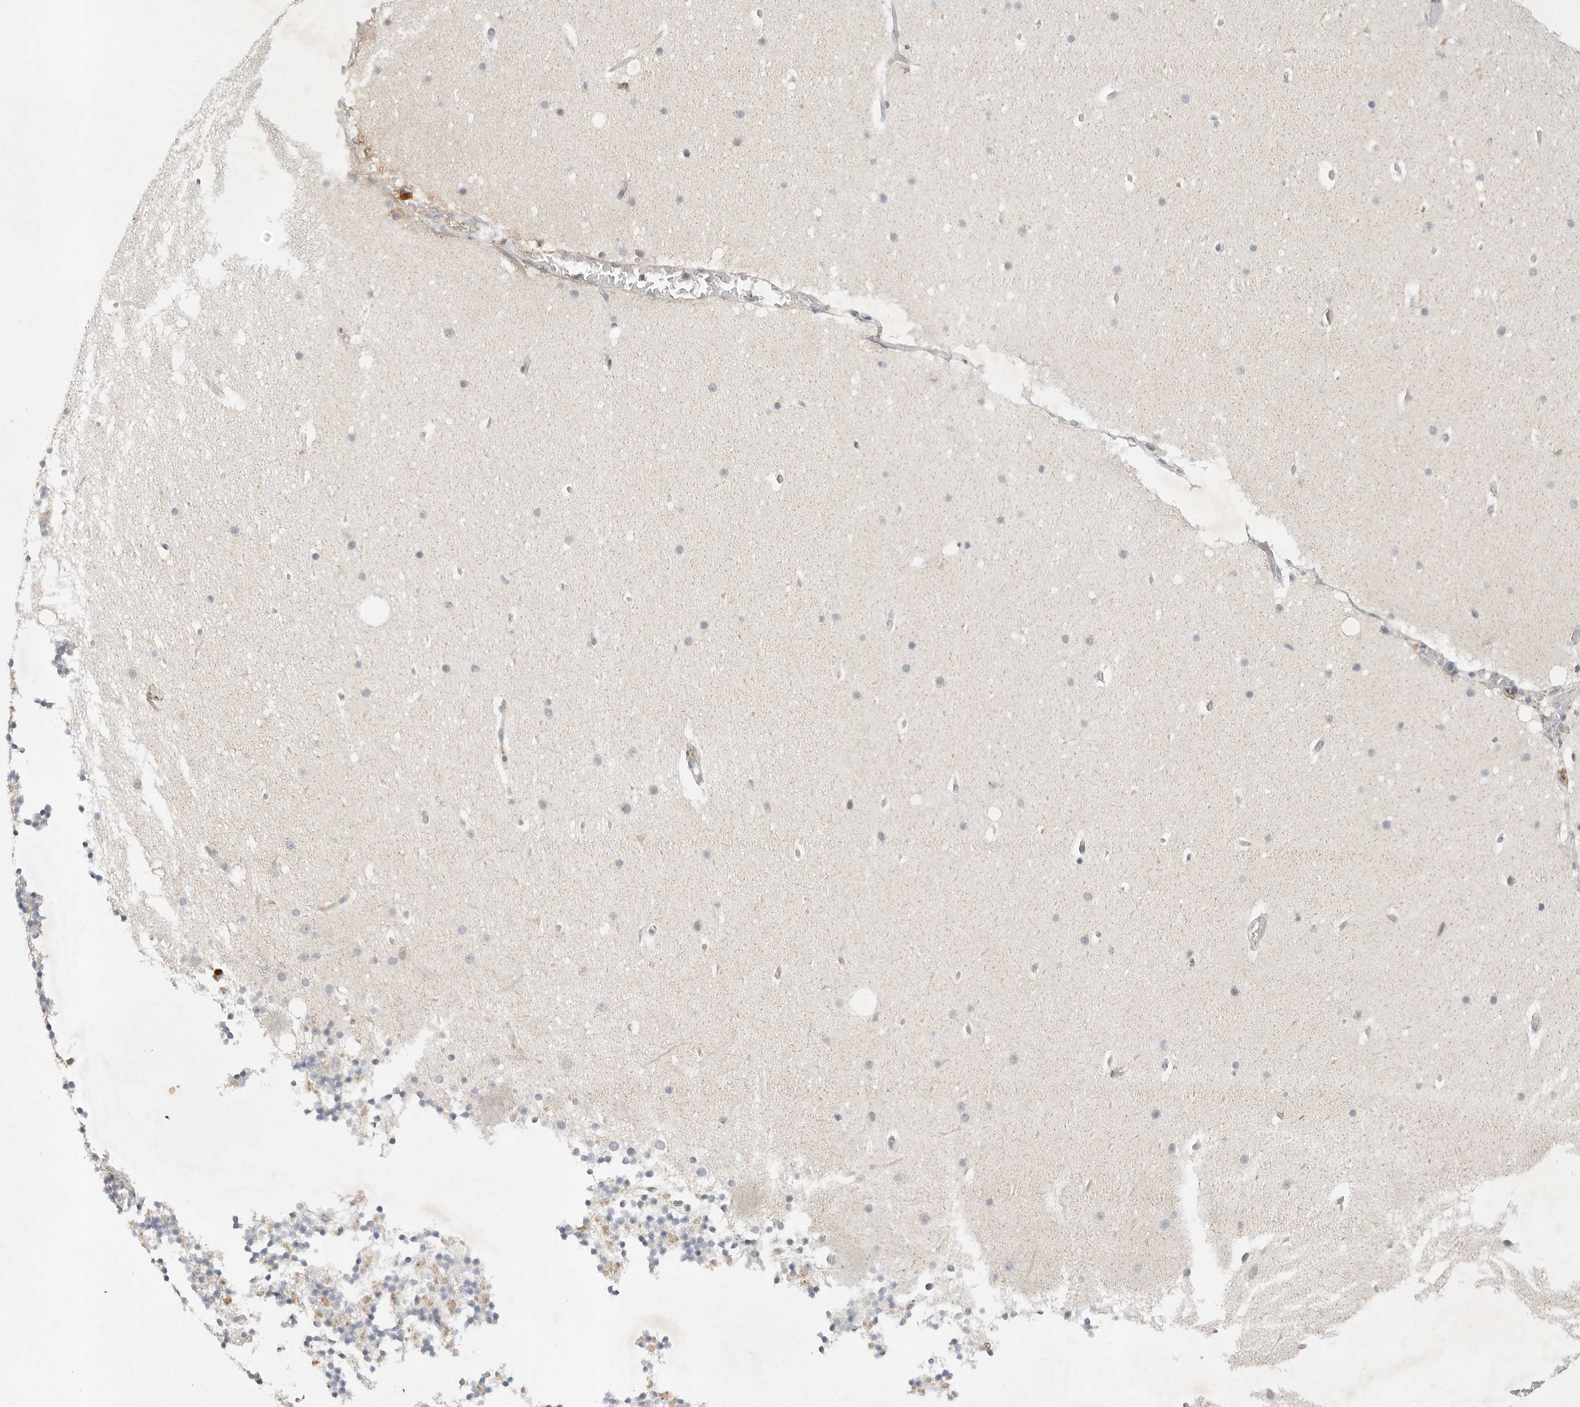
{"staining": {"intensity": "negative", "quantity": "none", "location": "none"}, "tissue": "cerebellum", "cell_type": "Cells in granular layer", "image_type": "normal", "snomed": [{"axis": "morphology", "description": "Normal tissue, NOS"}, {"axis": "topography", "description": "Cerebellum"}], "caption": "Immunohistochemistry histopathology image of normal cerebellum: cerebellum stained with DAB (3,3'-diaminobenzidine) demonstrates no significant protein positivity in cells in granular layer.", "gene": "SLC25A36", "patient": {"sex": "male", "age": 57}}